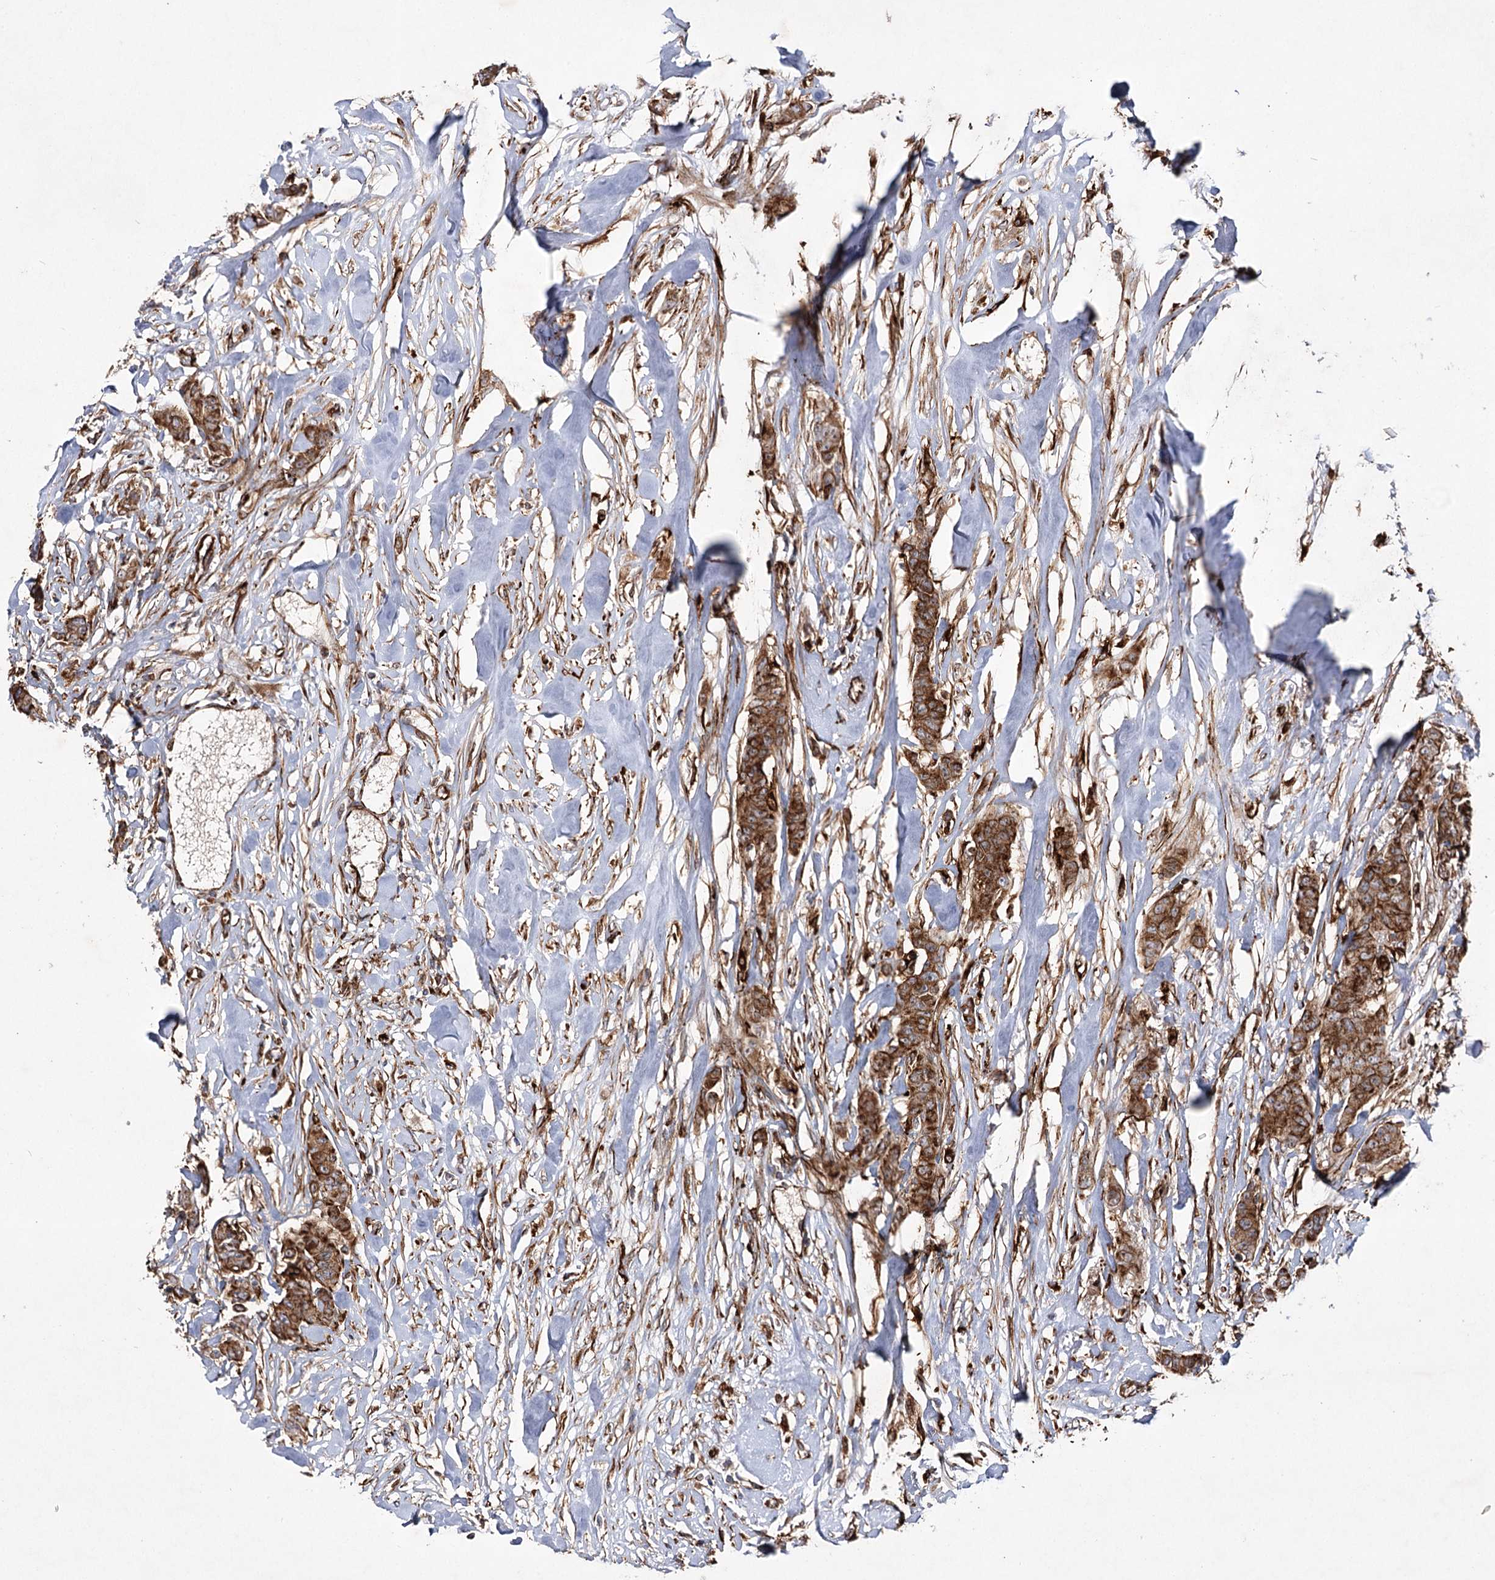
{"staining": {"intensity": "moderate", "quantity": ">75%", "location": "cytoplasmic/membranous"}, "tissue": "breast cancer", "cell_type": "Tumor cells", "image_type": "cancer", "snomed": [{"axis": "morphology", "description": "Duct carcinoma"}, {"axis": "topography", "description": "Breast"}], "caption": "About >75% of tumor cells in breast cancer demonstrate moderate cytoplasmic/membranous protein expression as visualized by brown immunohistochemical staining.", "gene": "DPEP2", "patient": {"sex": "female", "age": 40}}